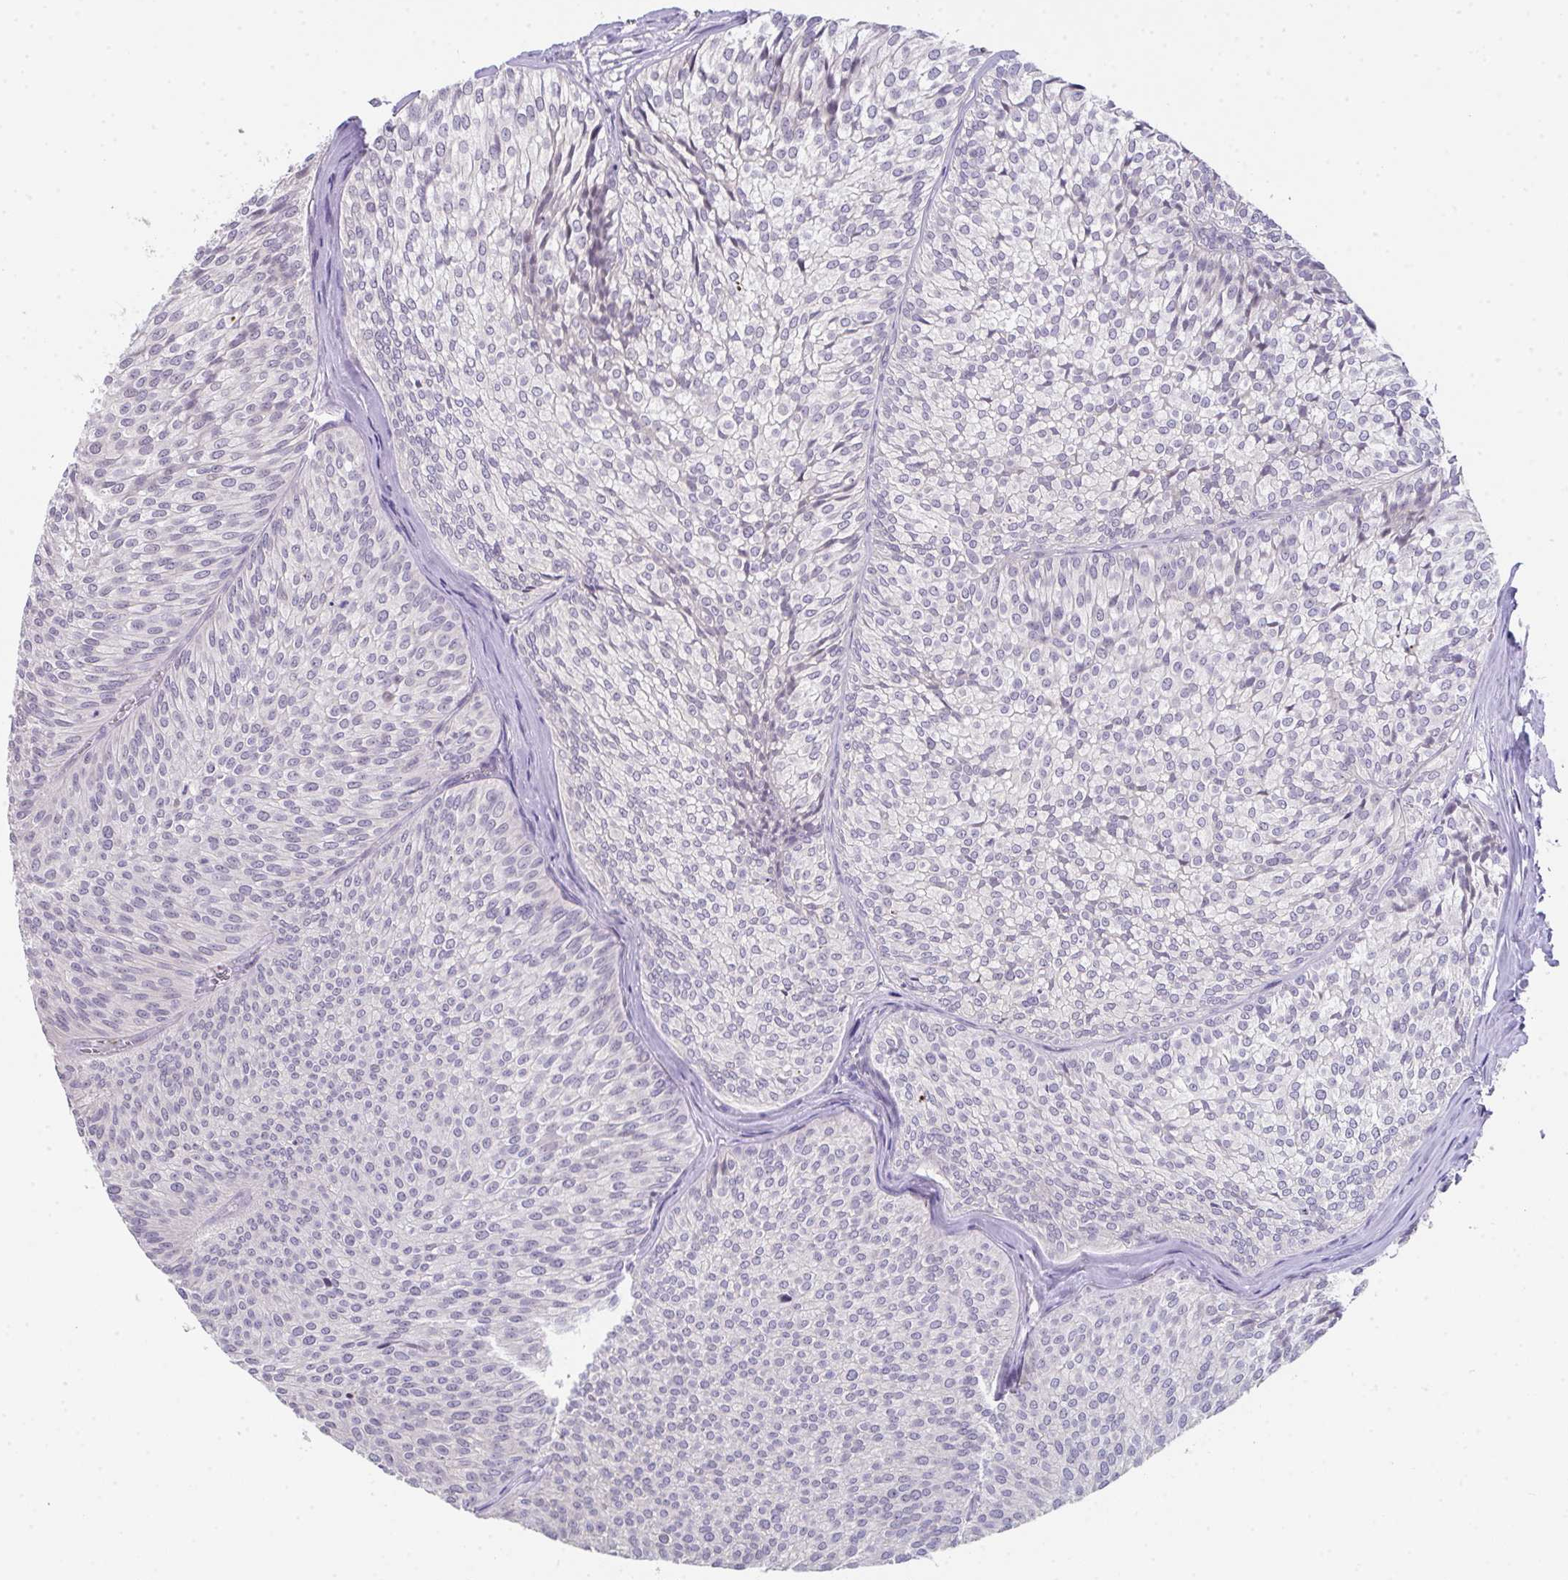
{"staining": {"intensity": "negative", "quantity": "none", "location": "none"}, "tissue": "urothelial cancer", "cell_type": "Tumor cells", "image_type": "cancer", "snomed": [{"axis": "morphology", "description": "Urothelial carcinoma, Low grade"}, {"axis": "topography", "description": "Urinary bladder"}], "caption": "Immunohistochemical staining of urothelial cancer exhibits no significant positivity in tumor cells.", "gene": "GLTPD2", "patient": {"sex": "male", "age": 91}}